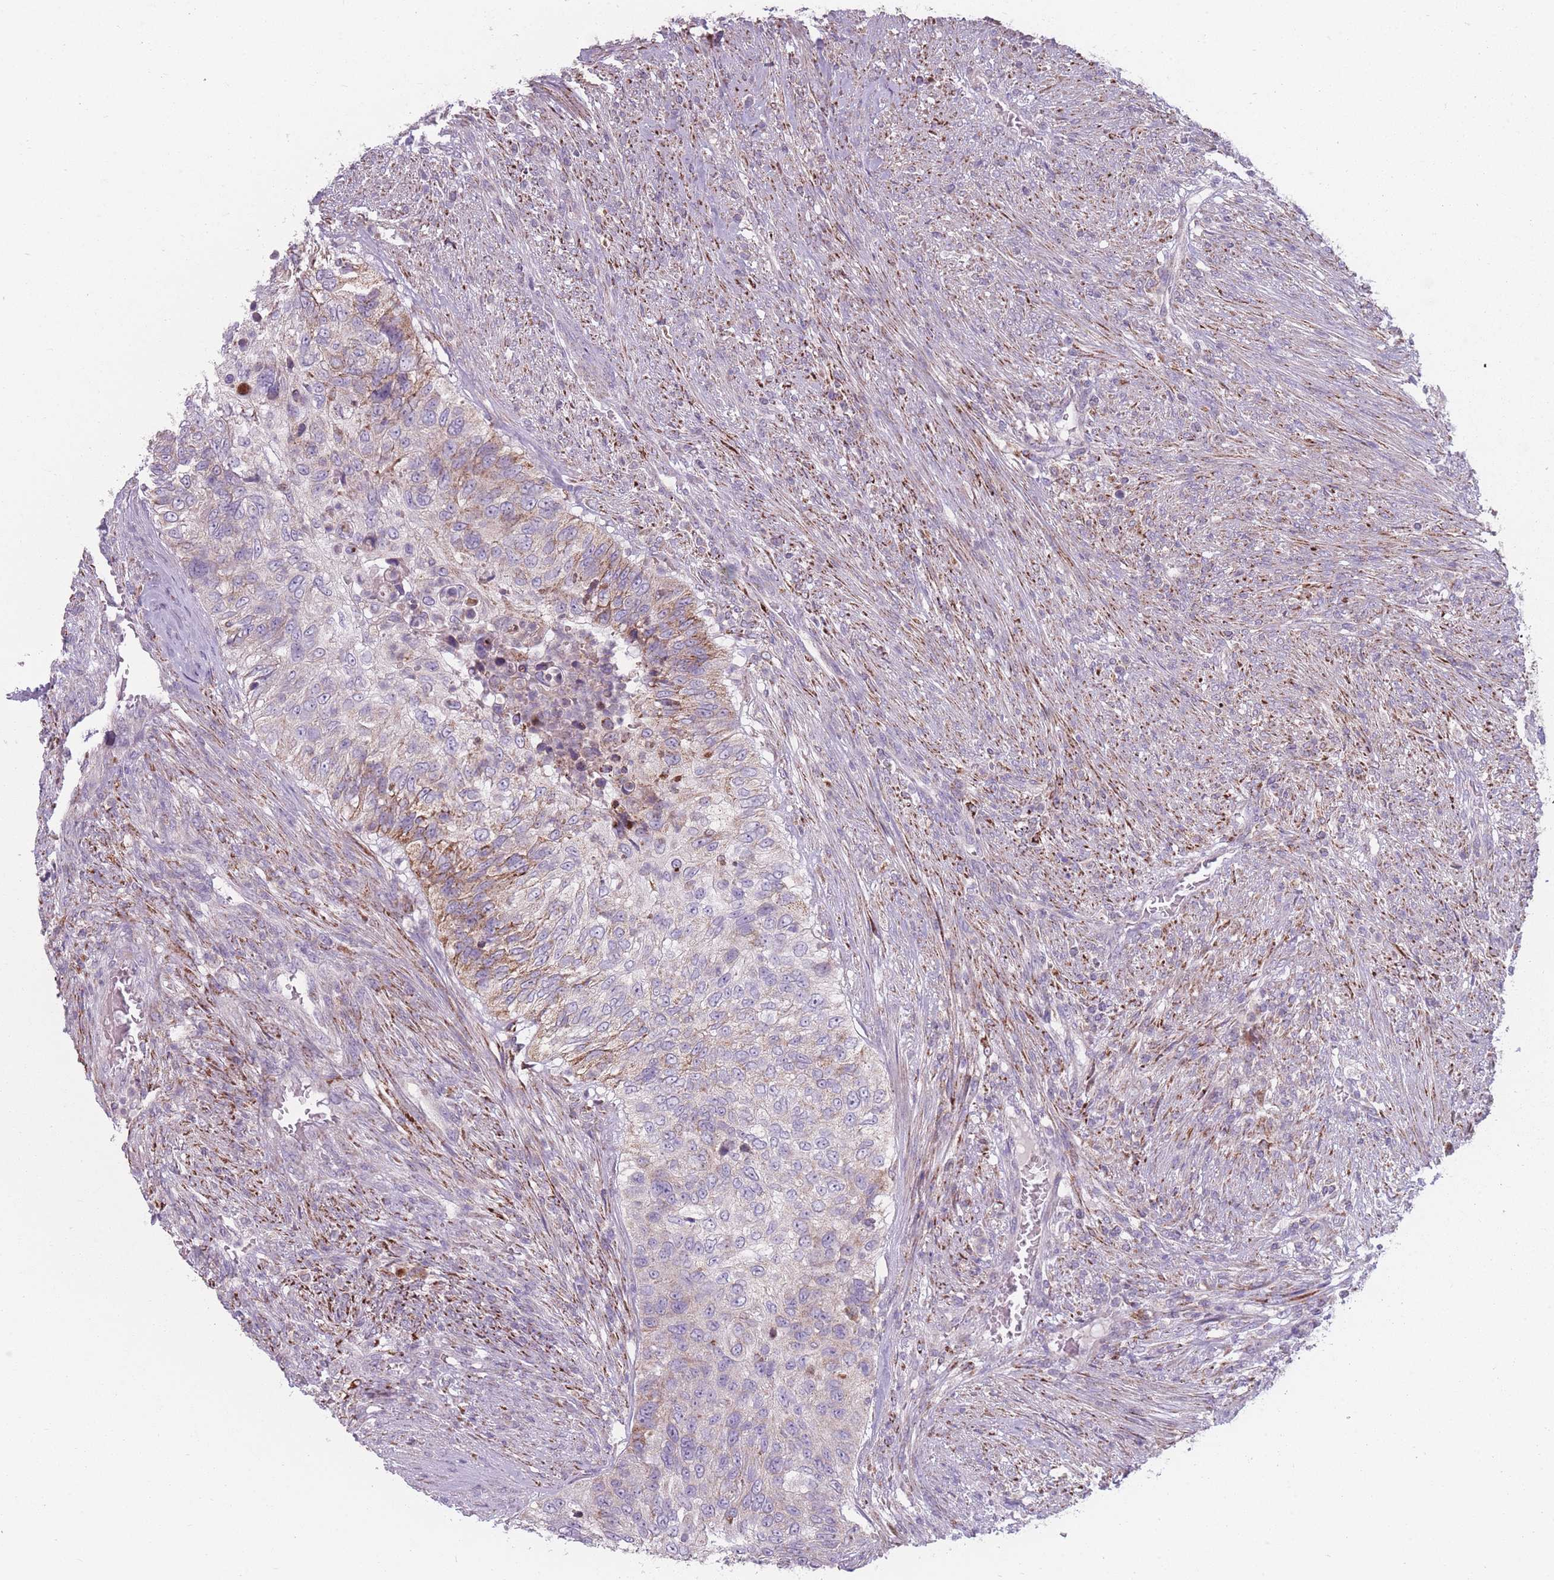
{"staining": {"intensity": "moderate", "quantity": "<25%", "location": "cytoplasmic/membranous"}, "tissue": "urothelial cancer", "cell_type": "Tumor cells", "image_type": "cancer", "snomed": [{"axis": "morphology", "description": "Urothelial carcinoma, High grade"}, {"axis": "topography", "description": "Urinary bladder"}], "caption": "The photomicrograph exhibits staining of urothelial cancer, revealing moderate cytoplasmic/membranous protein positivity (brown color) within tumor cells.", "gene": "PEX11B", "patient": {"sex": "female", "age": 60}}